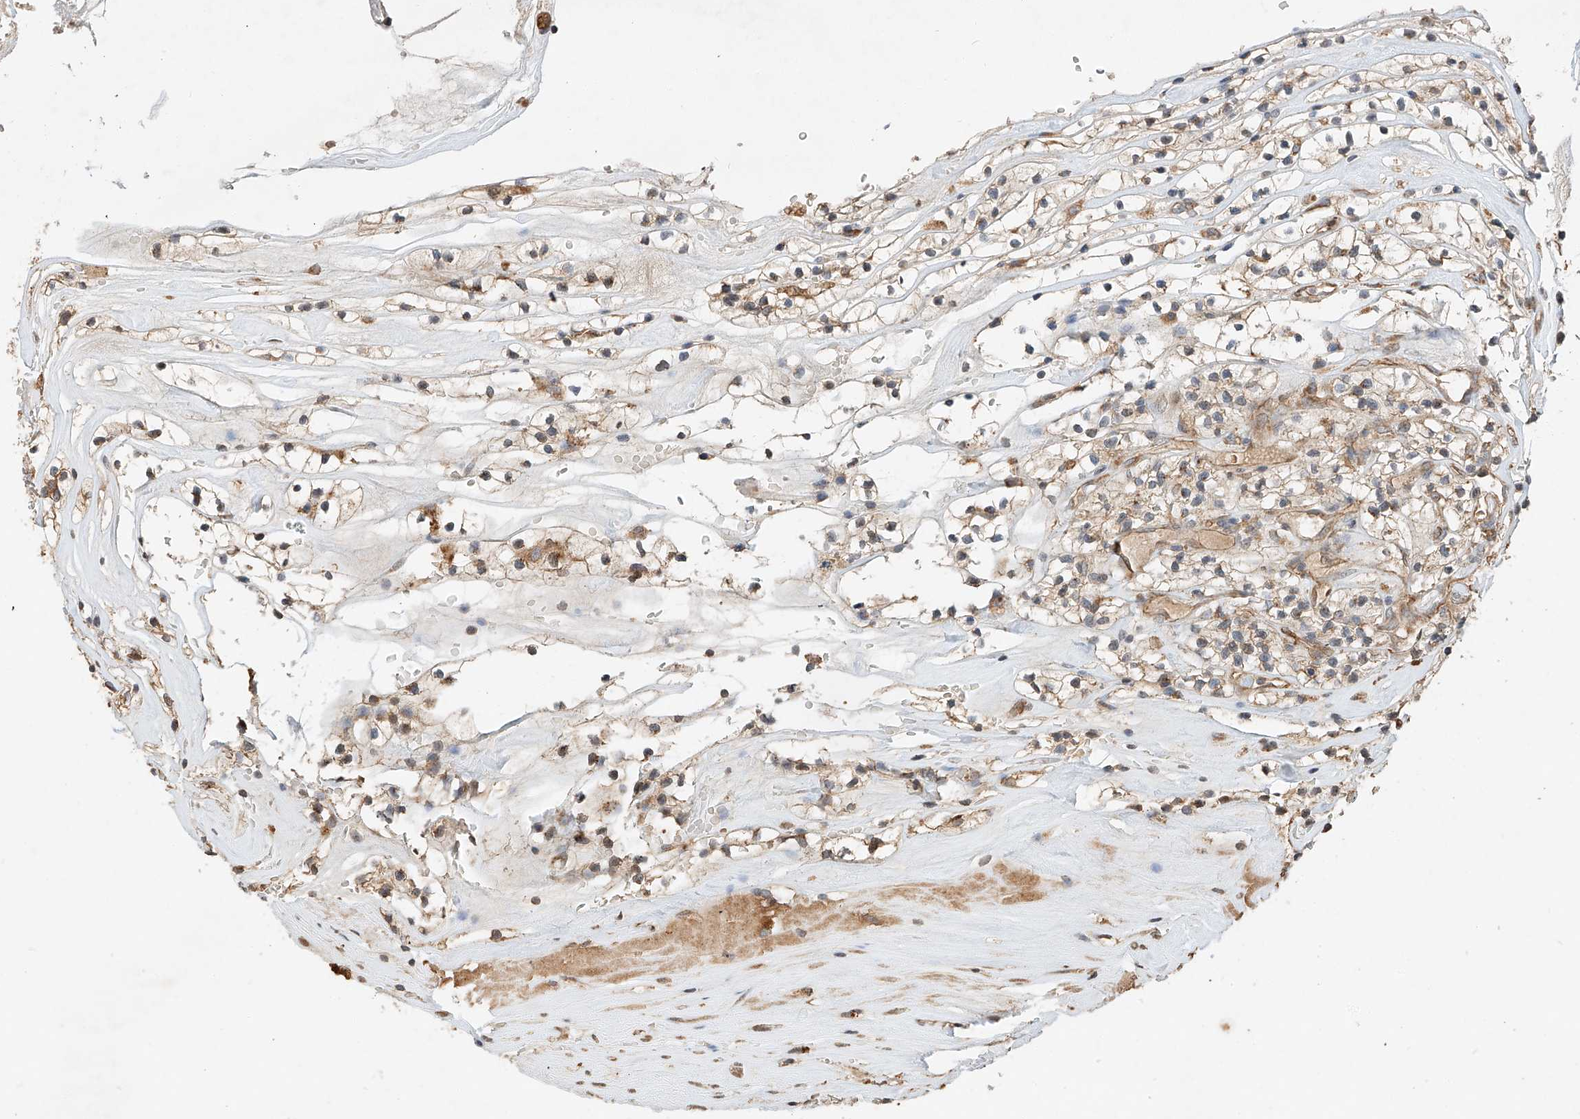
{"staining": {"intensity": "weak", "quantity": "25%-75%", "location": "cytoplasmic/membranous"}, "tissue": "renal cancer", "cell_type": "Tumor cells", "image_type": "cancer", "snomed": [{"axis": "morphology", "description": "Adenocarcinoma, NOS"}, {"axis": "topography", "description": "Kidney"}], "caption": "Immunohistochemistry (IHC) micrograph of neoplastic tissue: human renal cancer stained using IHC displays low levels of weak protein expression localized specifically in the cytoplasmic/membranous of tumor cells, appearing as a cytoplasmic/membranous brown color.", "gene": "SUSD6", "patient": {"sex": "female", "age": 57}}